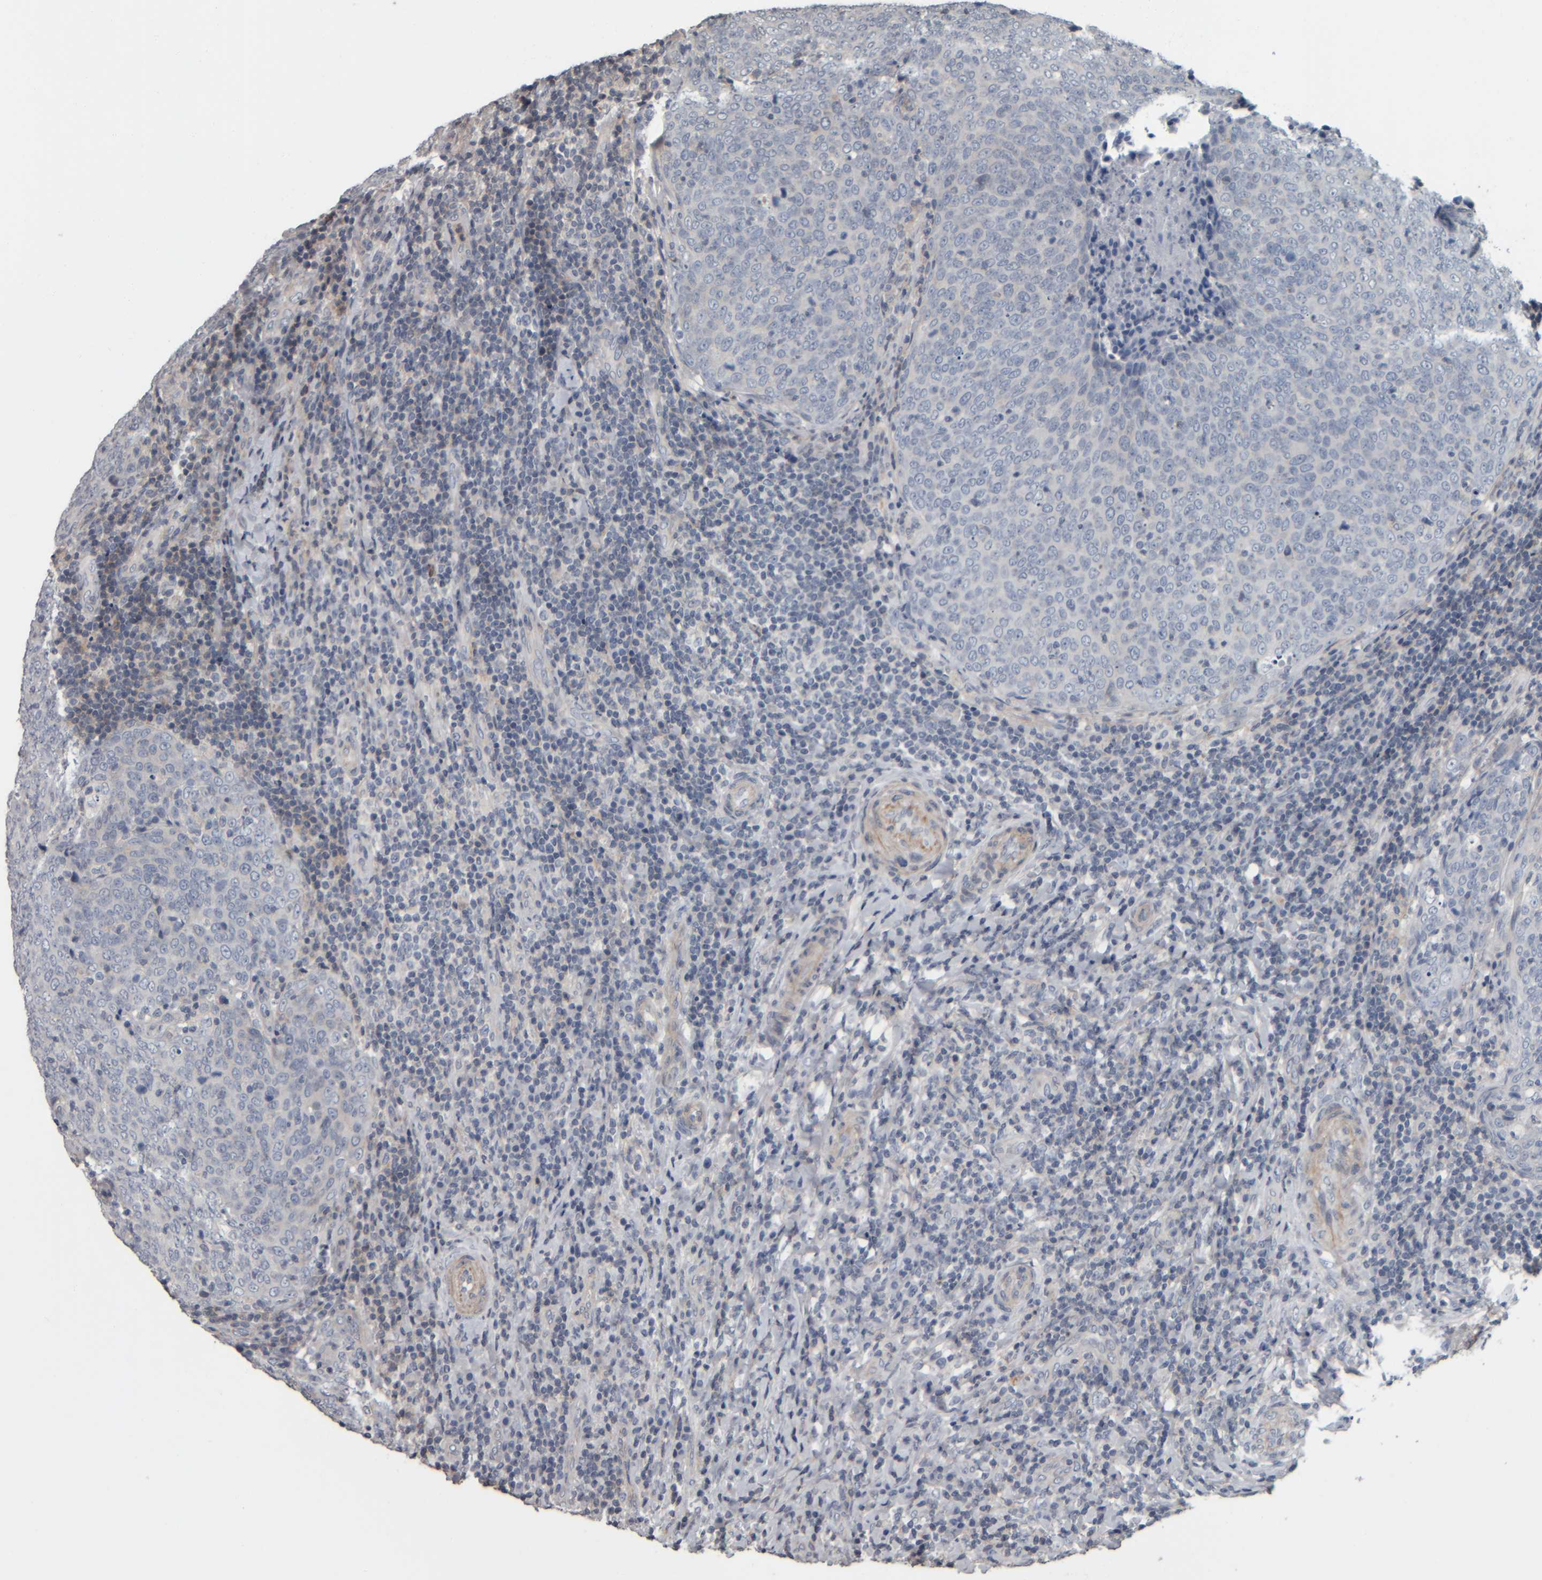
{"staining": {"intensity": "negative", "quantity": "none", "location": "none"}, "tissue": "head and neck cancer", "cell_type": "Tumor cells", "image_type": "cancer", "snomed": [{"axis": "morphology", "description": "Squamous cell carcinoma, NOS"}, {"axis": "morphology", "description": "Squamous cell carcinoma, metastatic, NOS"}, {"axis": "topography", "description": "Lymph node"}, {"axis": "topography", "description": "Head-Neck"}], "caption": "Tumor cells show no significant staining in head and neck squamous cell carcinoma.", "gene": "CAVIN4", "patient": {"sex": "male", "age": 62}}